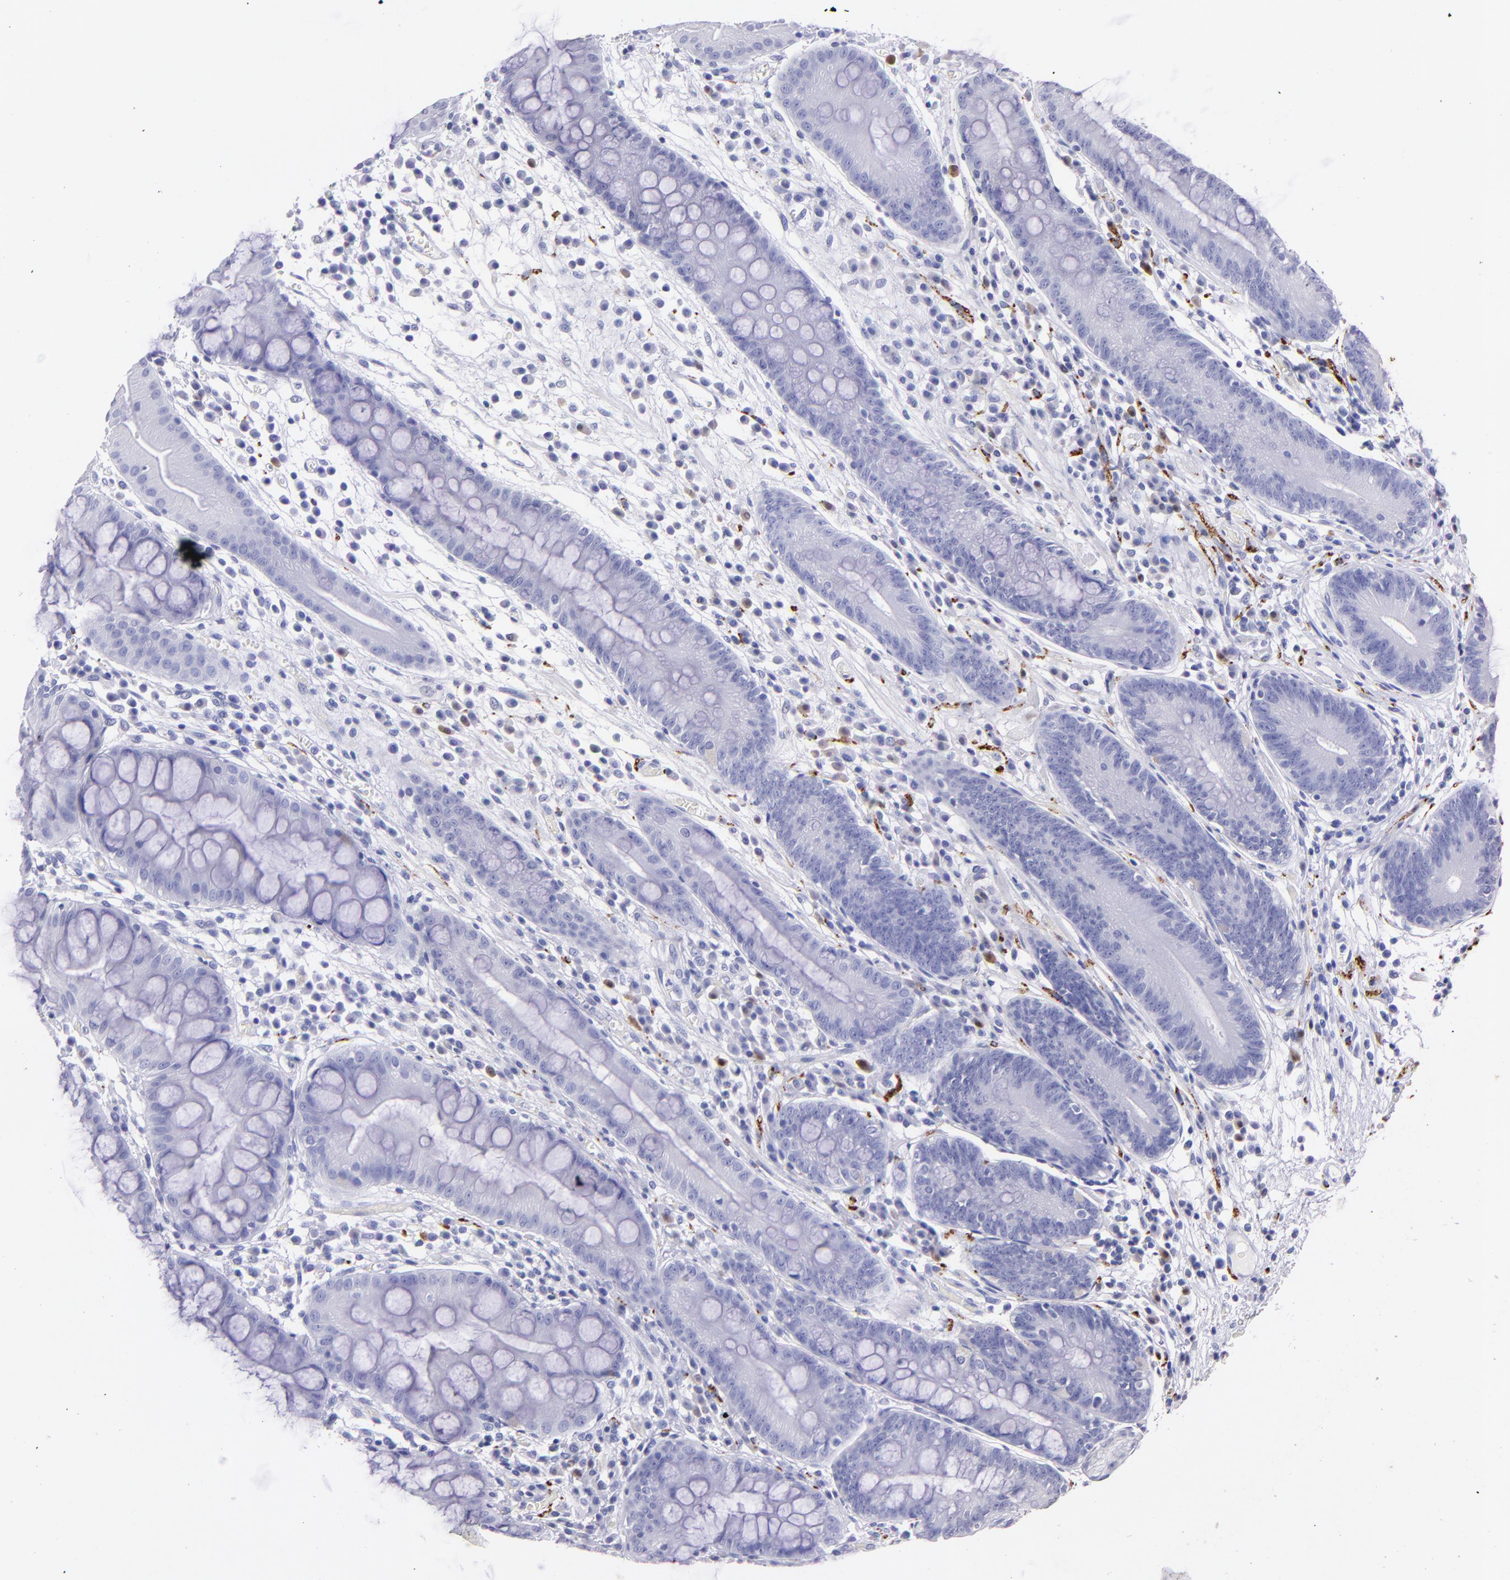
{"staining": {"intensity": "negative", "quantity": "none", "location": "none"}, "tissue": "stomach", "cell_type": "Glandular cells", "image_type": "normal", "snomed": [{"axis": "morphology", "description": "Normal tissue, NOS"}, {"axis": "morphology", "description": "Inflammation, NOS"}, {"axis": "topography", "description": "Stomach, lower"}], "caption": "This is an IHC histopathology image of unremarkable stomach. There is no staining in glandular cells.", "gene": "UCHL1", "patient": {"sex": "male", "age": 59}}